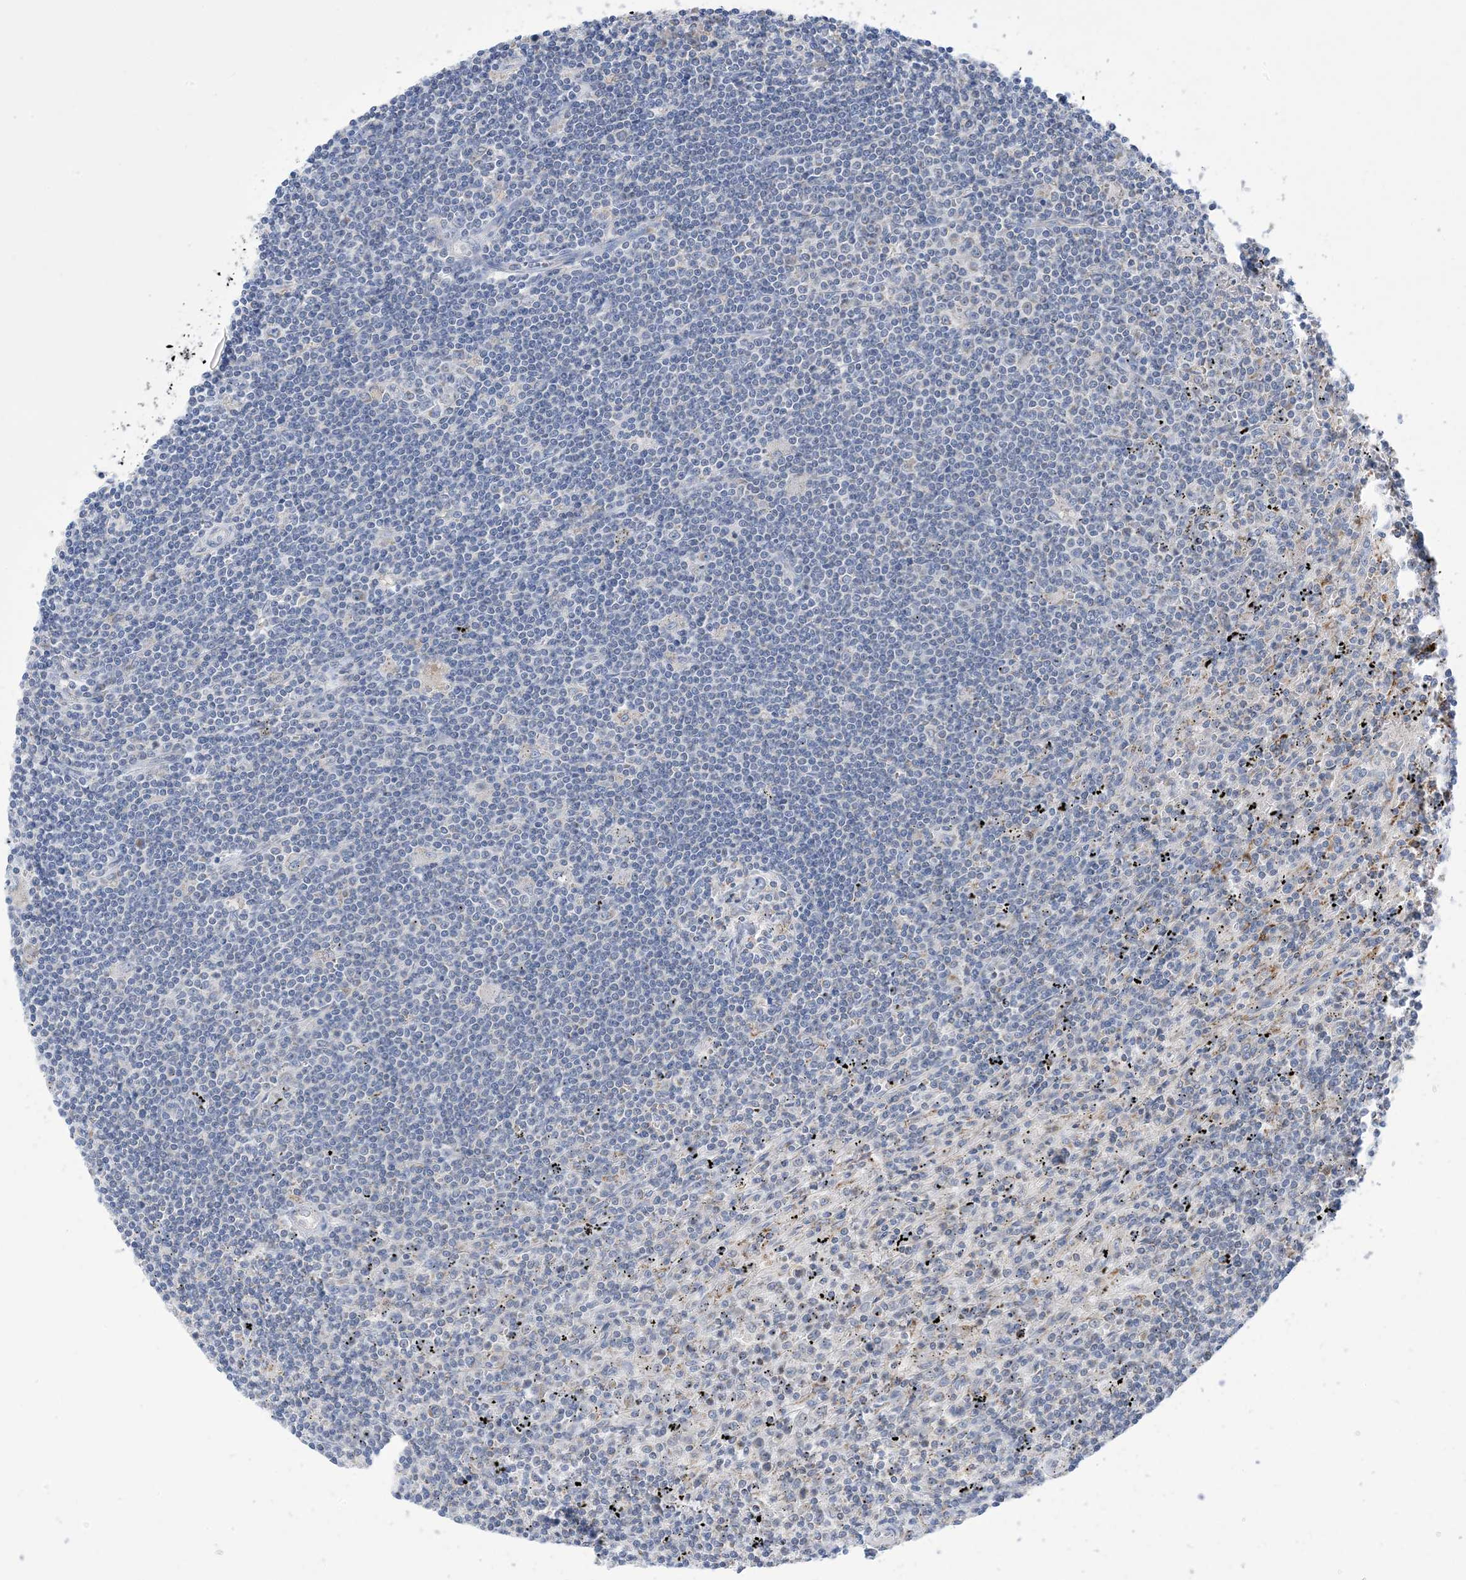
{"staining": {"intensity": "negative", "quantity": "none", "location": "none"}, "tissue": "lymphoma", "cell_type": "Tumor cells", "image_type": "cancer", "snomed": [{"axis": "morphology", "description": "Malignant lymphoma, non-Hodgkin's type, Low grade"}, {"axis": "topography", "description": "Spleen"}], "caption": "There is no significant expression in tumor cells of lymphoma.", "gene": "CLEC16A", "patient": {"sex": "male", "age": 76}}